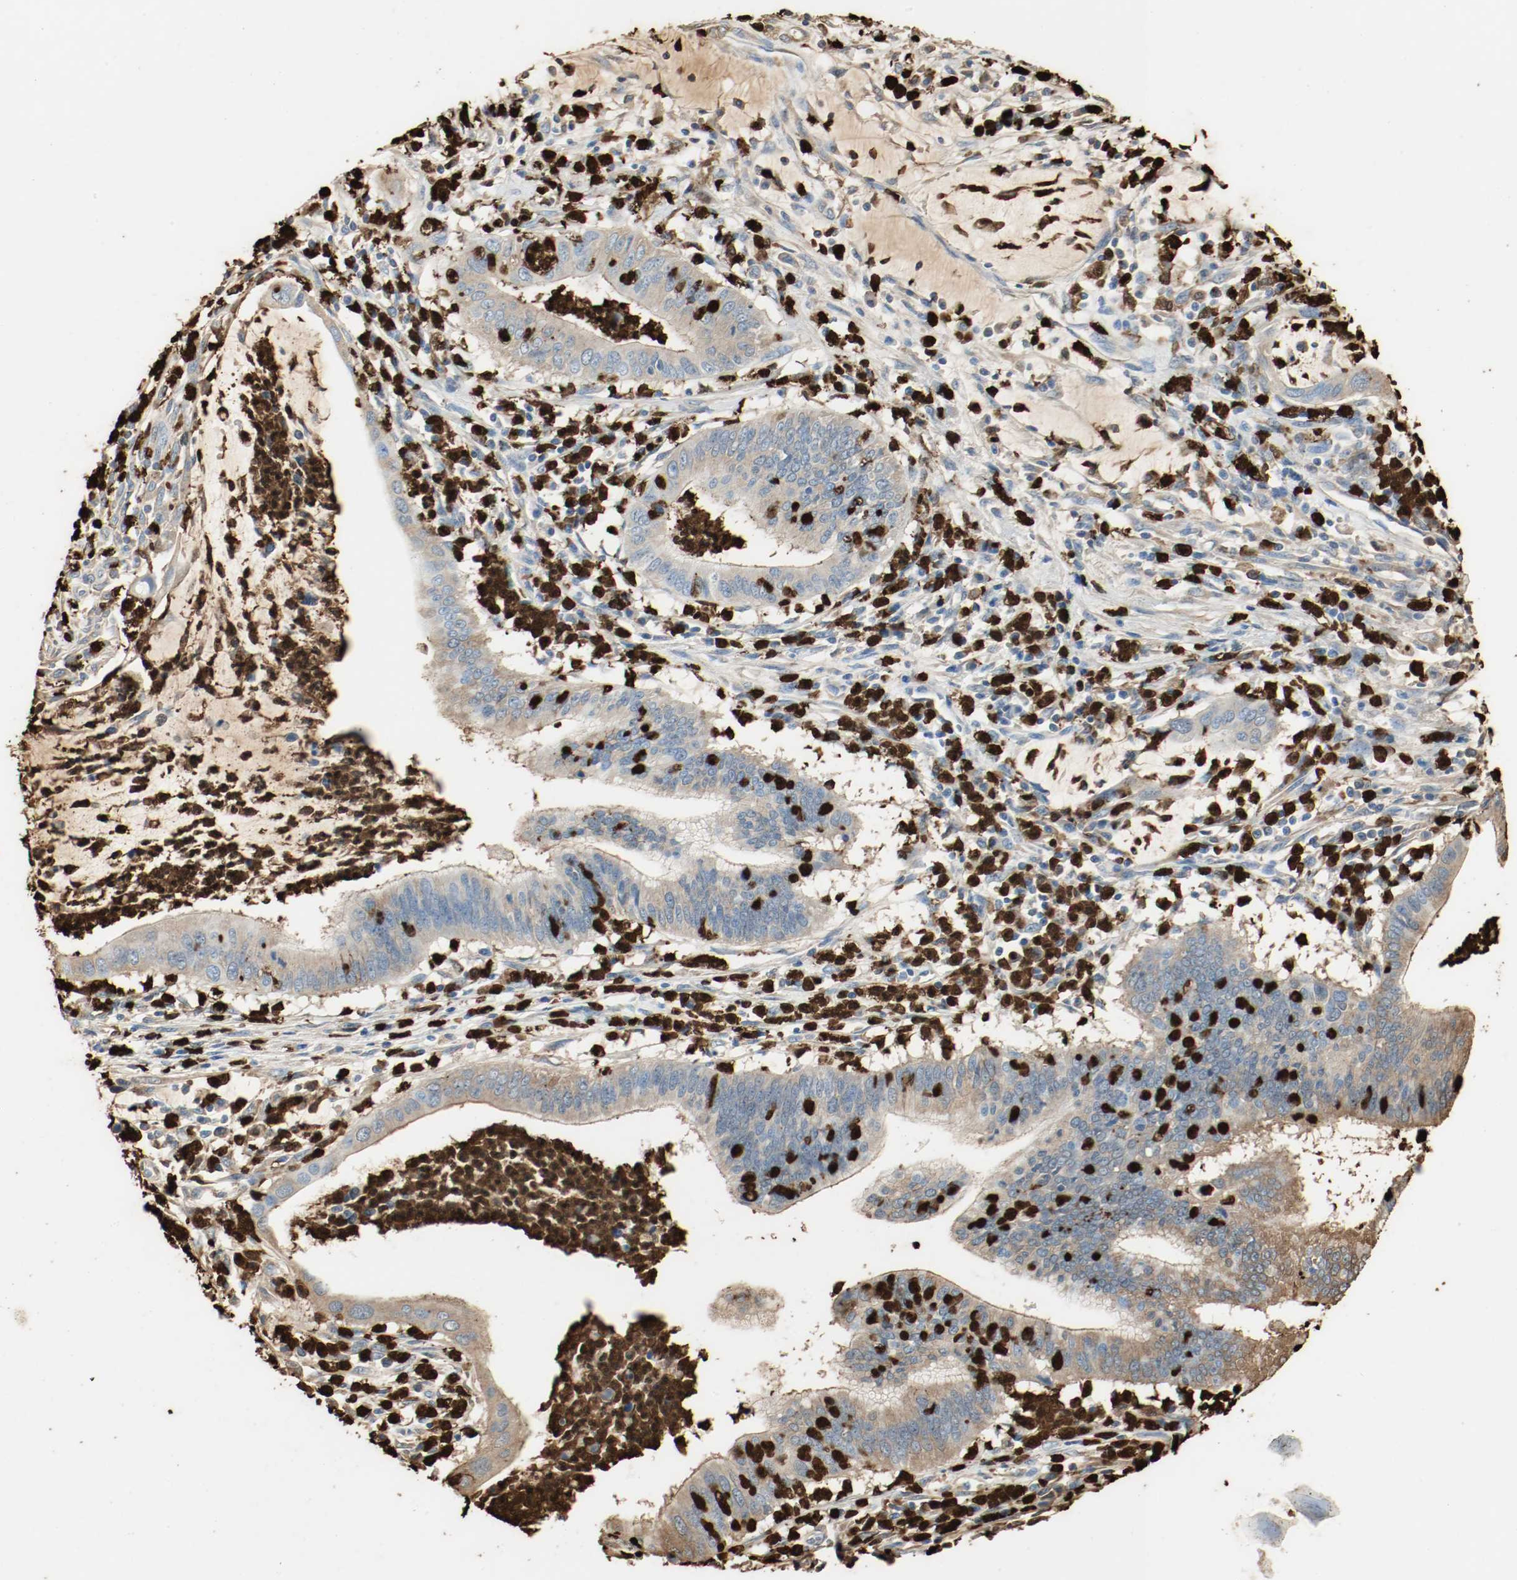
{"staining": {"intensity": "weak", "quantity": "25%-75%", "location": "cytoplasmic/membranous"}, "tissue": "cervical cancer", "cell_type": "Tumor cells", "image_type": "cancer", "snomed": [{"axis": "morphology", "description": "Adenocarcinoma, NOS"}, {"axis": "topography", "description": "Cervix"}], "caption": "Immunohistochemistry staining of cervical adenocarcinoma, which demonstrates low levels of weak cytoplasmic/membranous expression in about 25%-75% of tumor cells indicating weak cytoplasmic/membranous protein positivity. The staining was performed using DAB (brown) for protein detection and nuclei were counterstained in hematoxylin (blue).", "gene": "S100A9", "patient": {"sex": "female", "age": 36}}